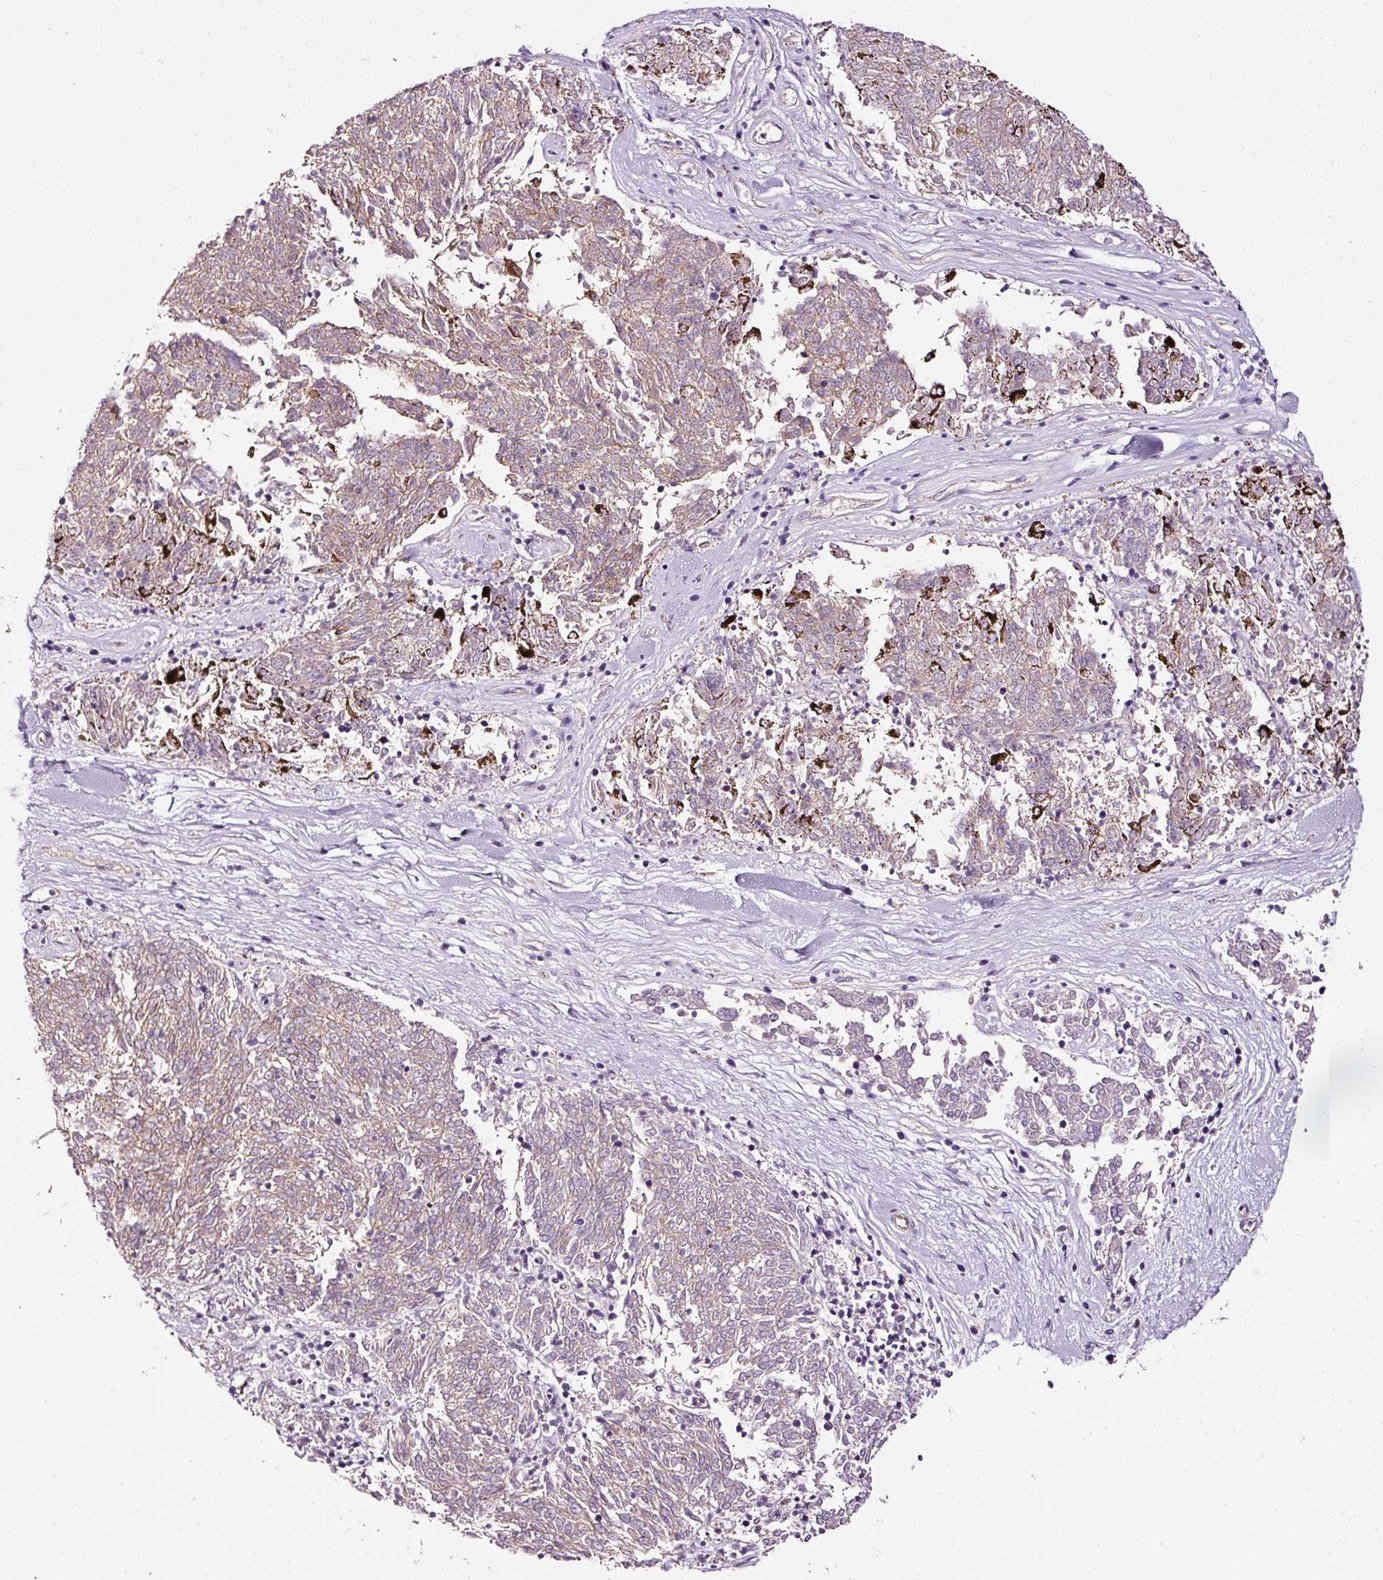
{"staining": {"intensity": "weak", "quantity": "<25%", "location": "cytoplasmic/membranous"}, "tissue": "melanoma", "cell_type": "Tumor cells", "image_type": "cancer", "snomed": [{"axis": "morphology", "description": "Malignant melanoma, NOS"}, {"axis": "topography", "description": "Skin"}], "caption": "DAB immunohistochemical staining of melanoma demonstrates no significant positivity in tumor cells.", "gene": "ABCB4", "patient": {"sex": "female", "age": 72}}